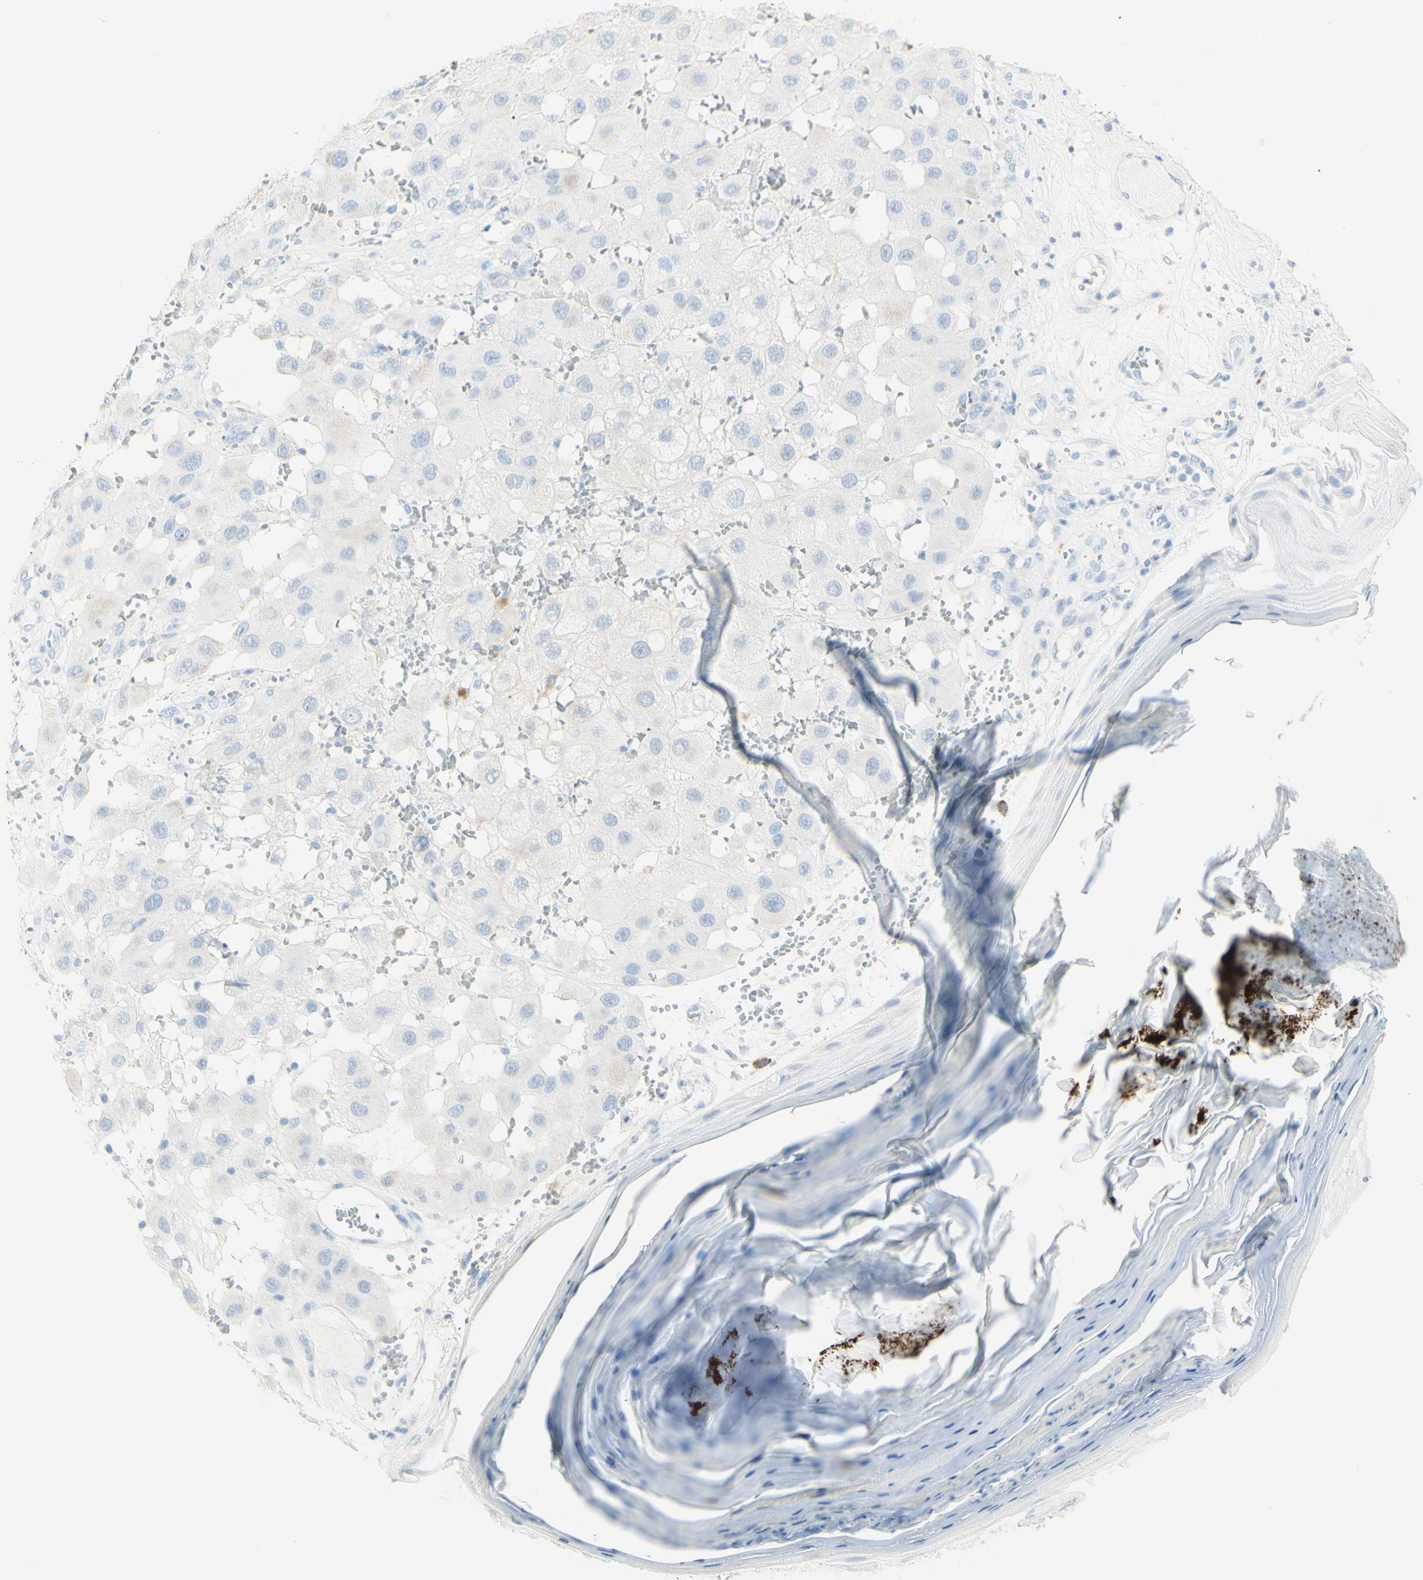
{"staining": {"intensity": "weak", "quantity": "<25%", "location": "cytoplasmic/membranous"}, "tissue": "melanoma", "cell_type": "Tumor cells", "image_type": "cancer", "snomed": [{"axis": "morphology", "description": "Malignant melanoma, NOS"}, {"axis": "topography", "description": "Skin"}], "caption": "This micrograph is of malignant melanoma stained with IHC to label a protein in brown with the nuclei are counter-stained blue. There is no staining in tumor cells.", "gene": "LETM1", "patient": {"sex": "female", "age": 81}}